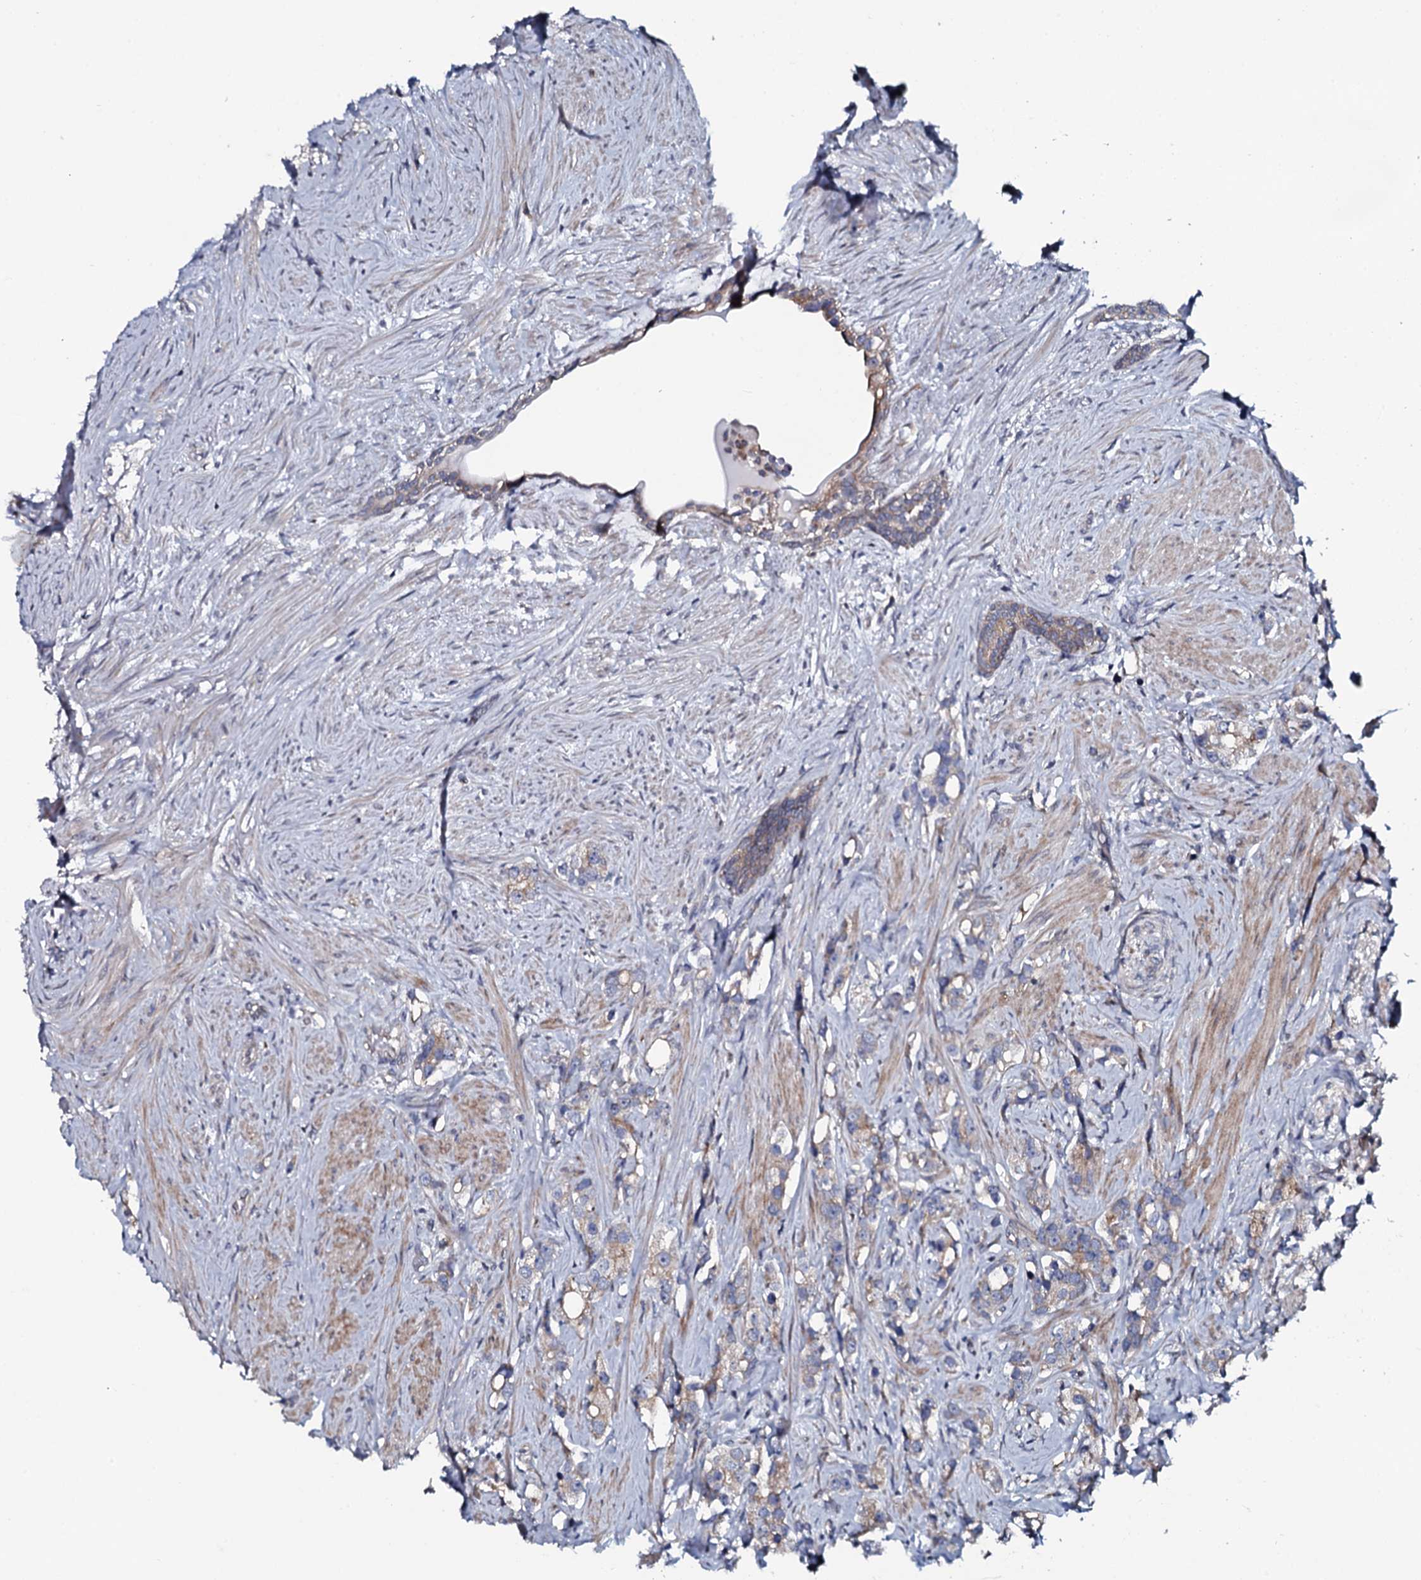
{"staining": {"intensity": "weak", "quantity": "<25%", "location": "cytoplasmic/membranous"}, "tissue": "prostate cancer", "cell_type": "Tumor cells", "image_type": "cancer", "snomed": [{"axis": "morphology", "description": "Adenocarcinoma, High grade"}, {"axis": "topography", "description": "Prostate"}], "caption": "Prostate cancer (adenocarcinoma (high-grade)) was stained to show a protein in brown. There is no significant positivity in tumor cells.", "gene": "TMEM151A", "patient": {"sex": "male", "age": 63}}